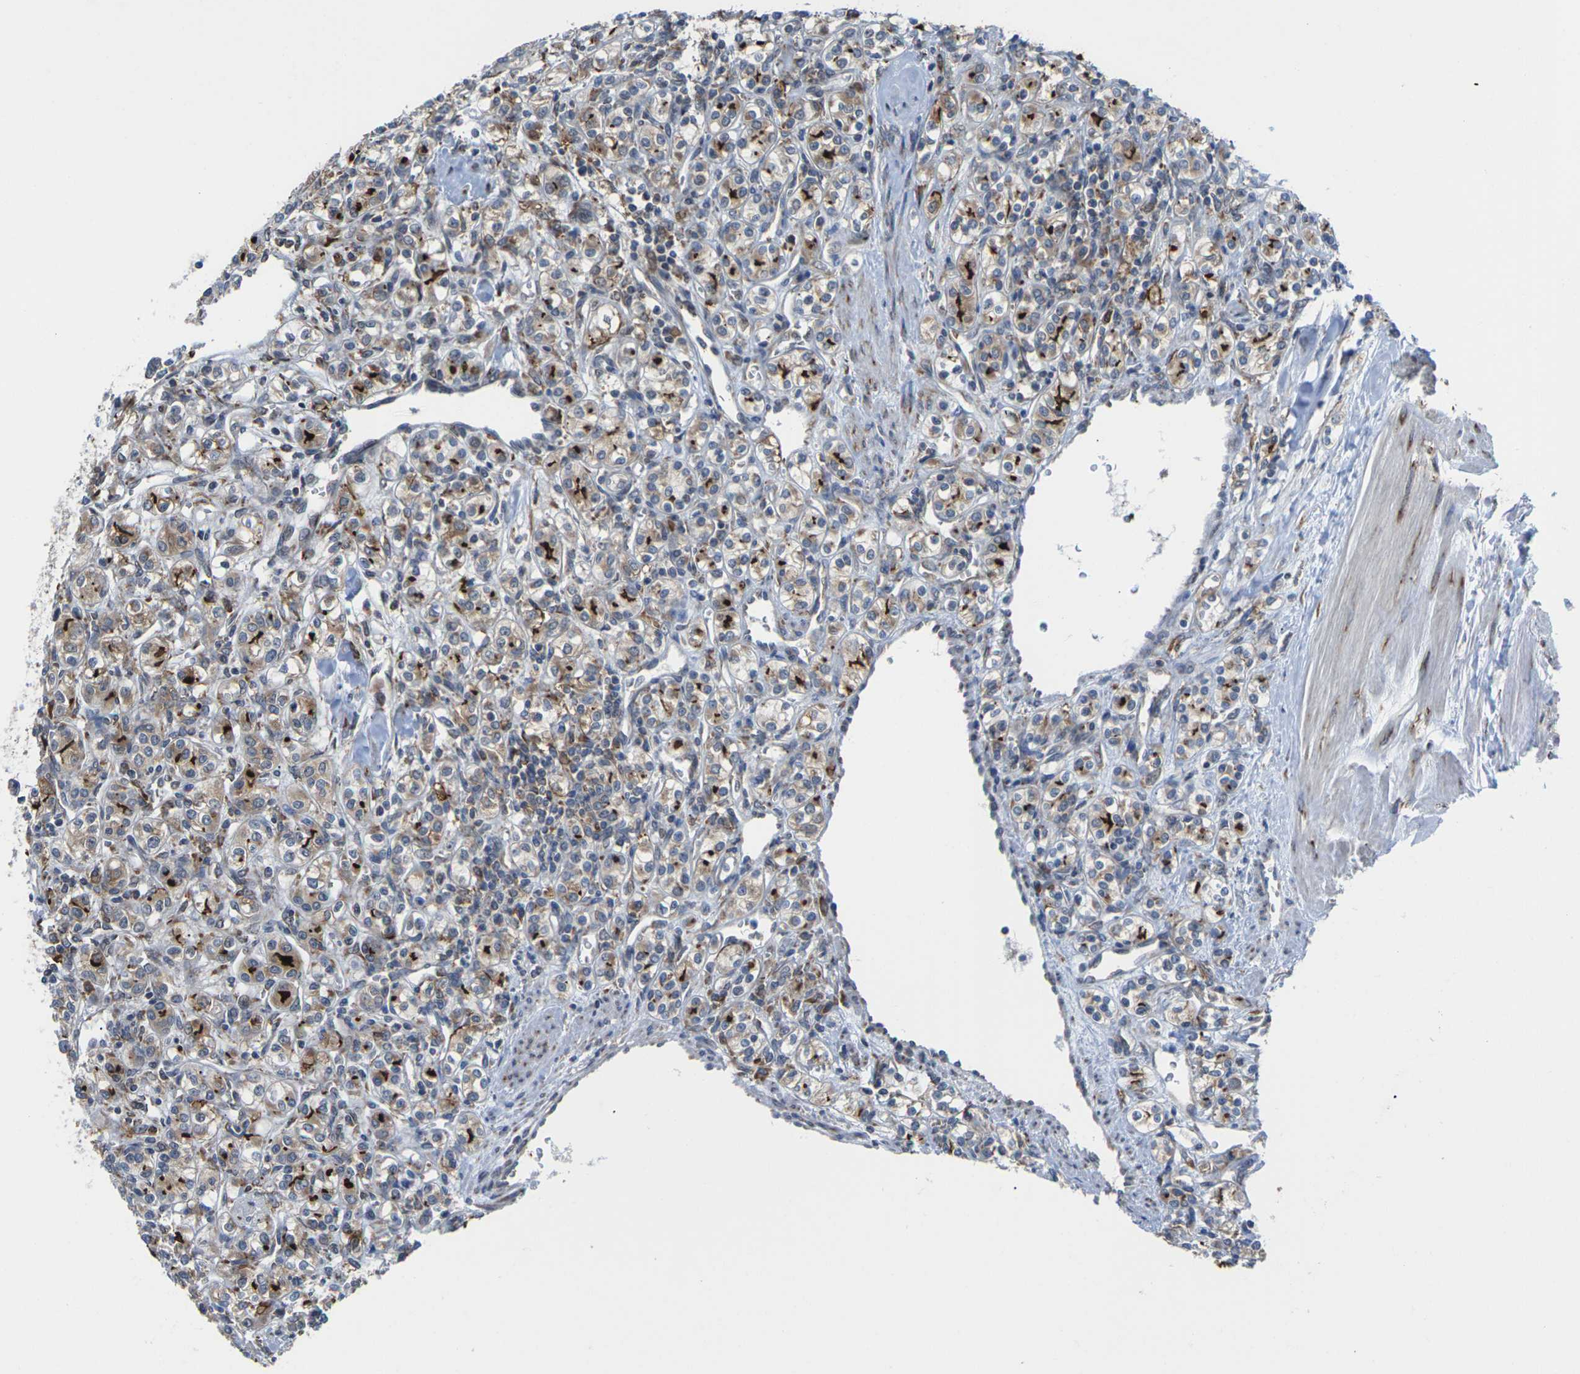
{"staining": {"intensity": "strong", "quantity": "25%-75%", "location": "cytoplasmic/membranous"}, "tissue": "renal cancer", "cell_type": "Tumor cells", "image_type": "cancer", "snomed": [{"axis": "morphology", "description": "Adenocarcinoma, NOS"}, {"axis": "topography", "description": "Kidney"}], "caption": "Renal cancer stained for a protein reveals strong cytoplasmic/membranous positivity in tumor cells. (DAB (3,3'-diaminobenzidine) = brown stain, brightfield microscopy at high magnification).", "gene": "PDZK1IP1", "patient": {"sex": "male", "age": 77}}